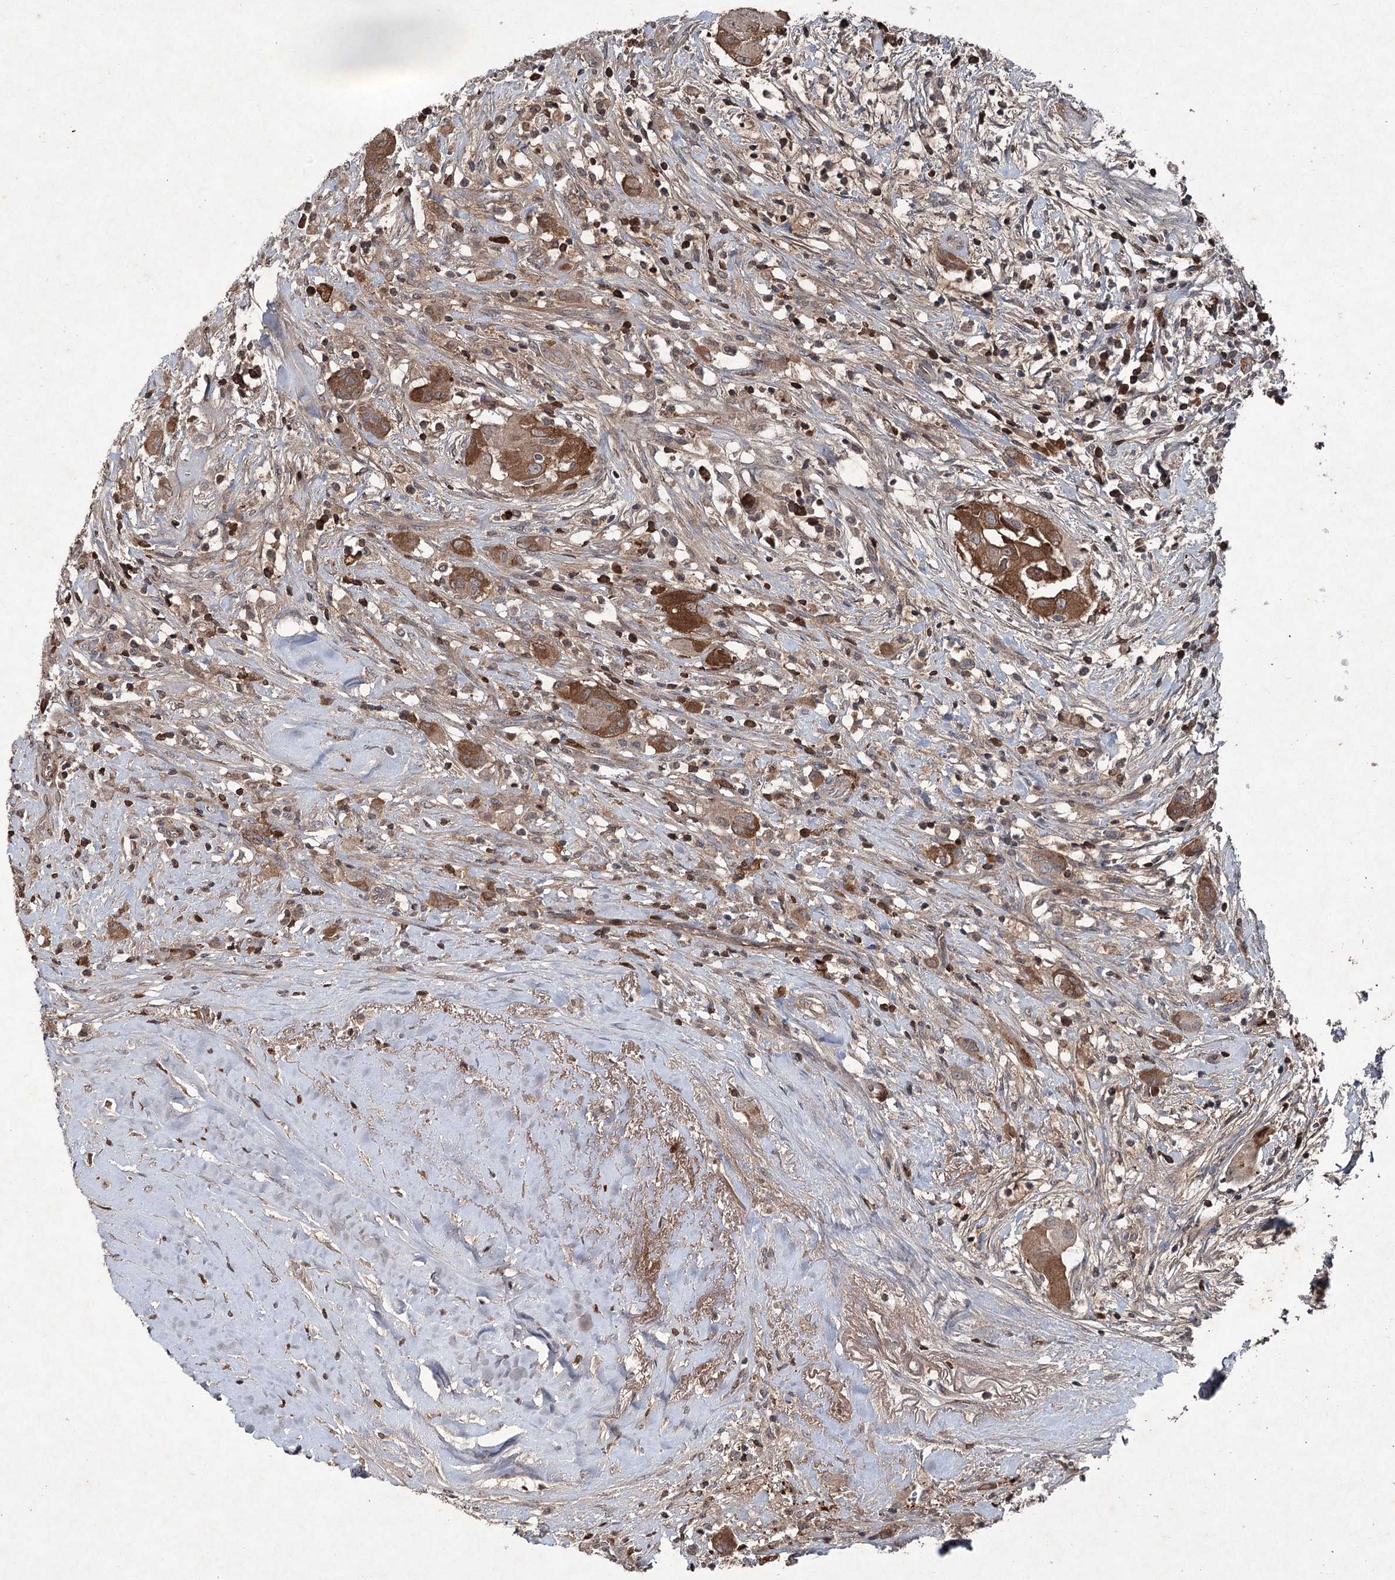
{"staining": {"intensity": "moderate", "quantity": ">75%", "location": "cytoplasmic/membranous"}, "tissue": "thyroid cancer", "cell_type": "Tumor cells", "image_type": "cancer", "snomed": [{"axis": "morphology", "description": "Papillary adenocarcinoma, NOS"}, {"axis": "topography", "description": "Thyroid gland"}], "caption": "Tumor cells exhibit medium levels of moderate cytoplasmic/membranous staining in about >75% of cells in thyroid cancer (papillary adenocarcinoma).", "gene": "PGLYRP2", "patient": {"sex": "female", "age": 59}}